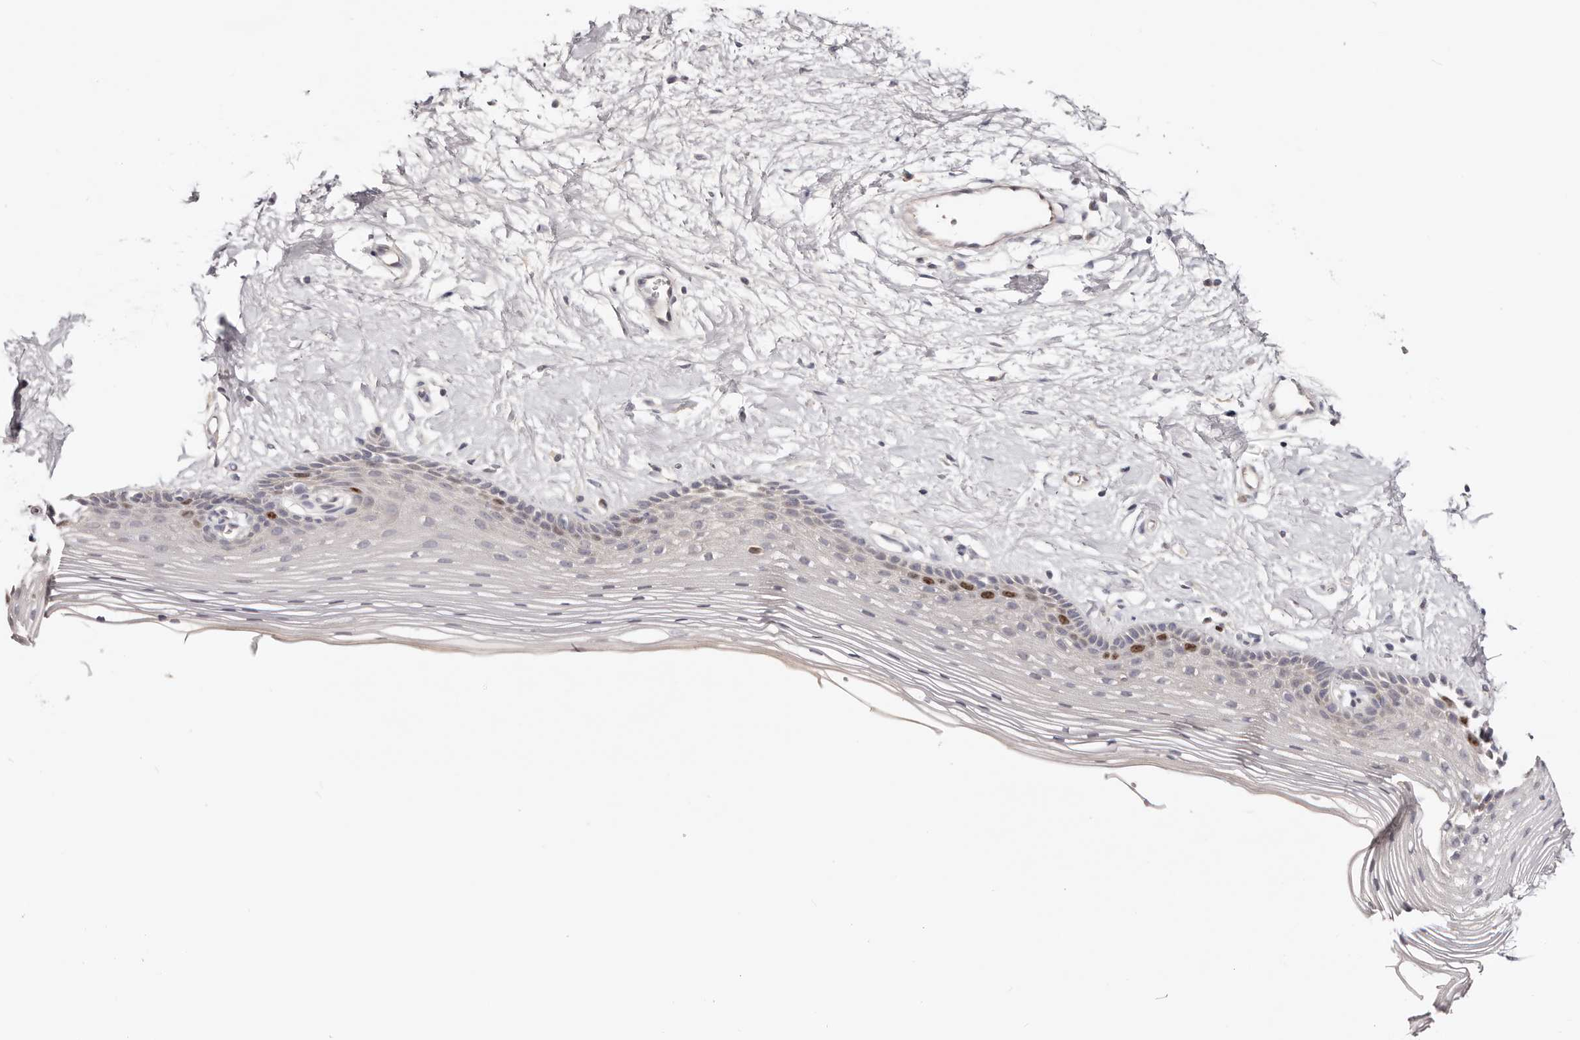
{"staining": {"intensity": "moderate", "quantity": "<25%", "location": "nuclear"}, "tissue": "vagina", "cell_type": "Squamous epithelial cells", "image_type": "normal", "snomed": [{"axis": "morphology", "description": "Normal tissue, NOS"}, {"axis": "topography", "description": "Vagina"}], "caption": "A photomicrograph showing moderate nuclear positivity in approximately <25% of squamous epithelial cells in unremarkable vagina, as visualized by brown immunohistochemical staining.", "gene": "CCDC190", "patient": {"sex": "female", "age": 46}}